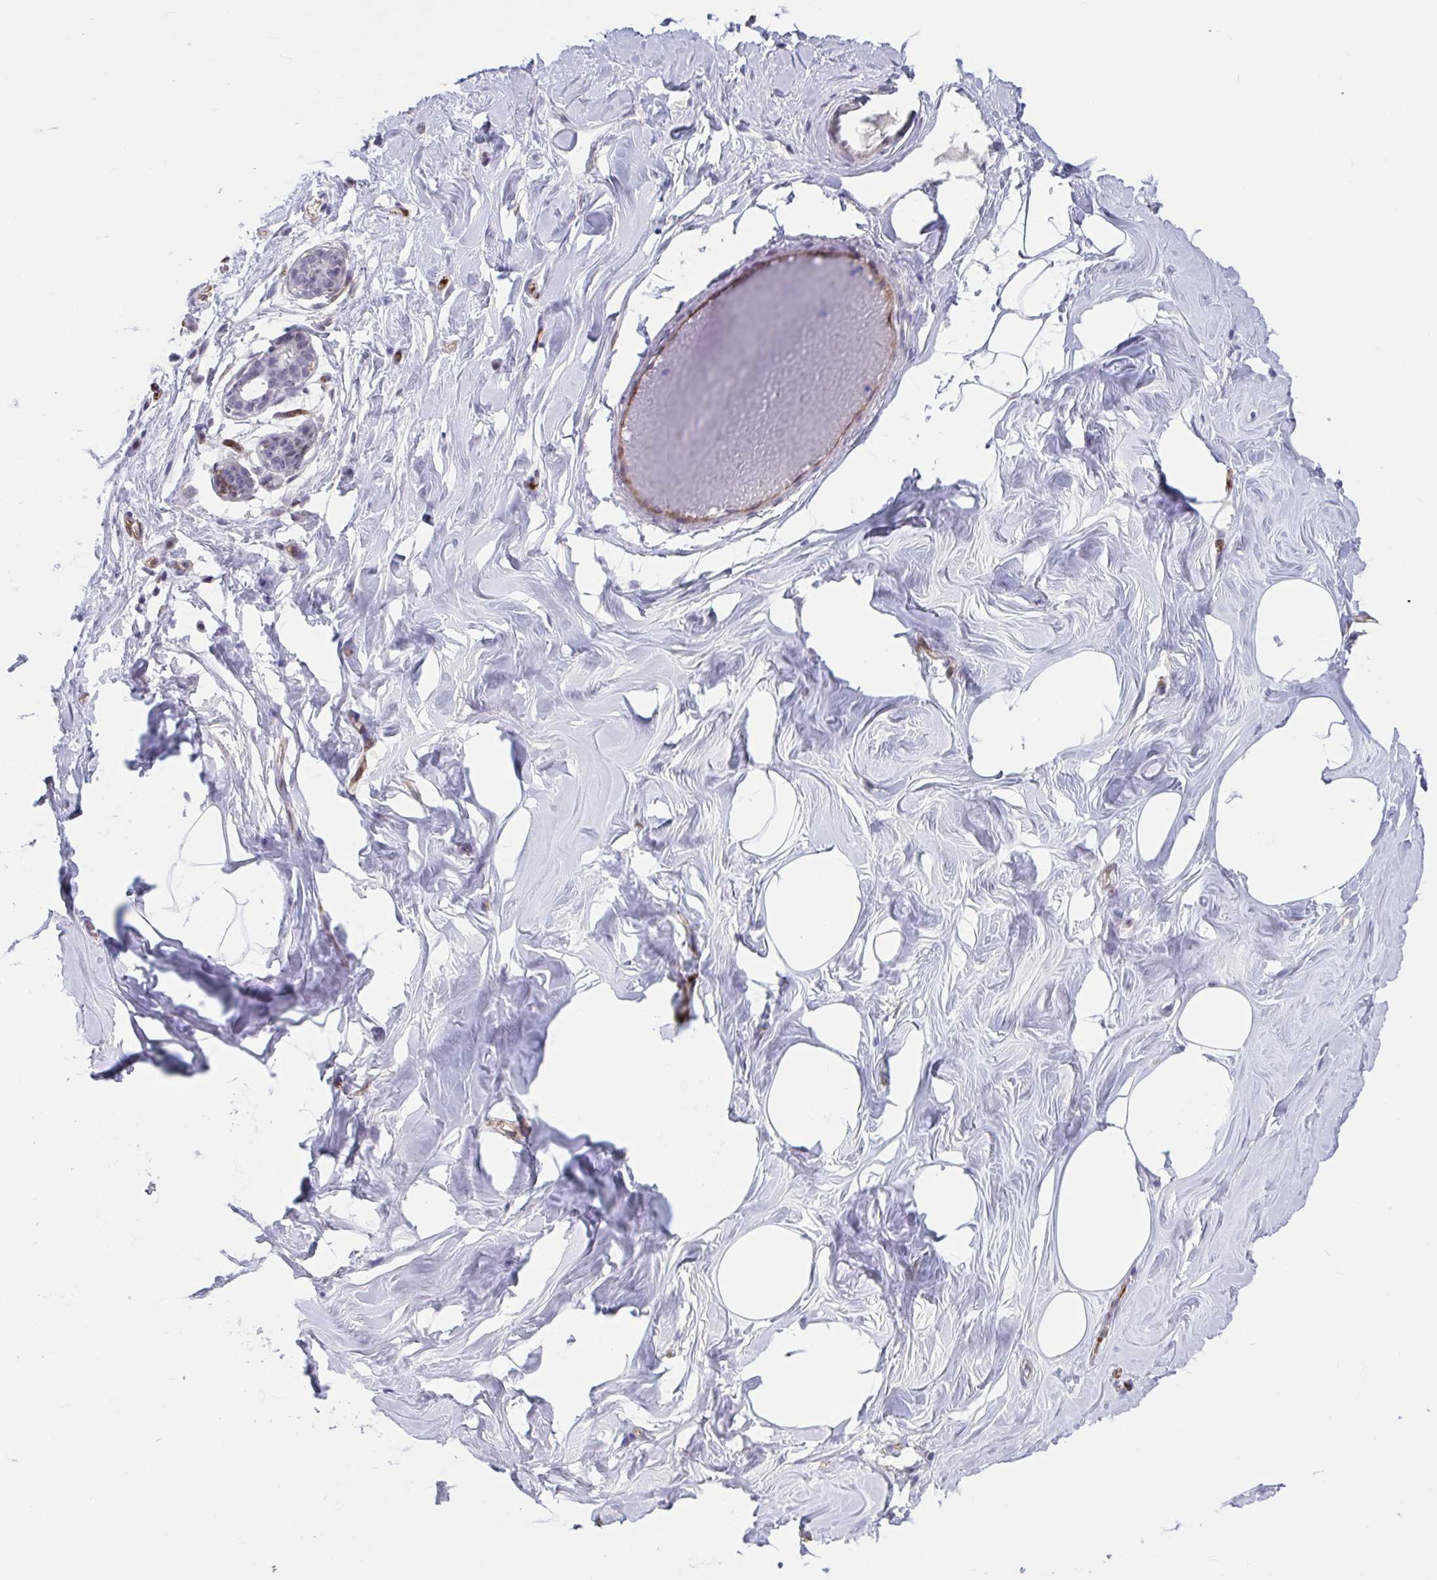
{"staining": {"intensity": "negative", "quantity": "none", "location": "none"}, "tissue": "breast", "cell_type": "Adipocytes", "image_type": "normal", "snomed": [{"axis": "morphology", "description": "Normal tissue, NOS"}, {"axis": "topography", "description": "Breast"}], "caption": "A high-resolution micrograph shows immunohistochemistry (IHC) staining of normal breast, which shows no significant staining in adipocytes.", "gene": "EML1", "patient": {"sex": "female", "age": 27}}